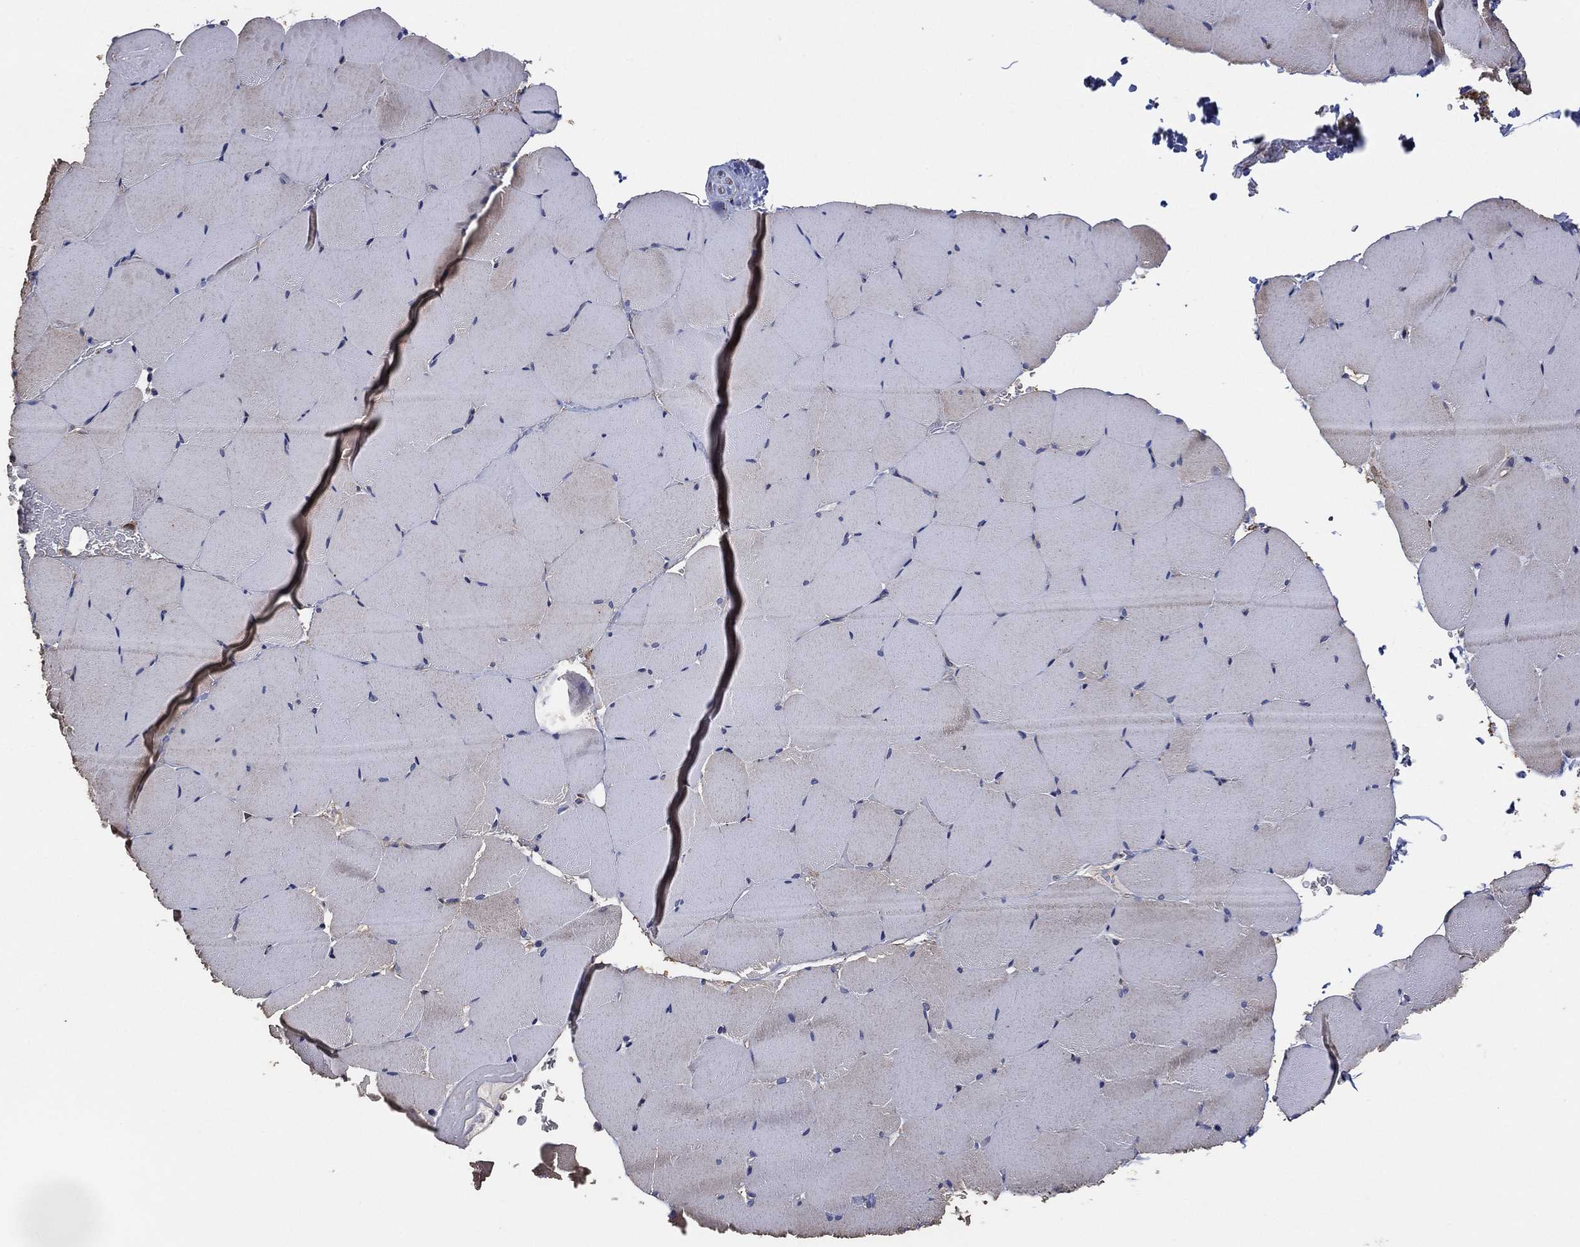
{"staining": {"intensity": "weak", "quantity": "<25%", "location": "cytoplasmic/membranous"}, "tissue": "skeletal muscle", "cell_type": "Myocytes", "image_type": "normal", "snomed": [{"axis": "morphology", "description": "Normal tissue, NOS"}, {"axis": "topography", "description": "Skeletal muscle"}], "caption": "High power microscopy image of an immunohistochemistry (IHC) histopathology image of benign skeletal muscle, revealing no significant positivity in myocytes.", "gene": "LIMD1", "patient": {"sex": "female", "age": 37}}